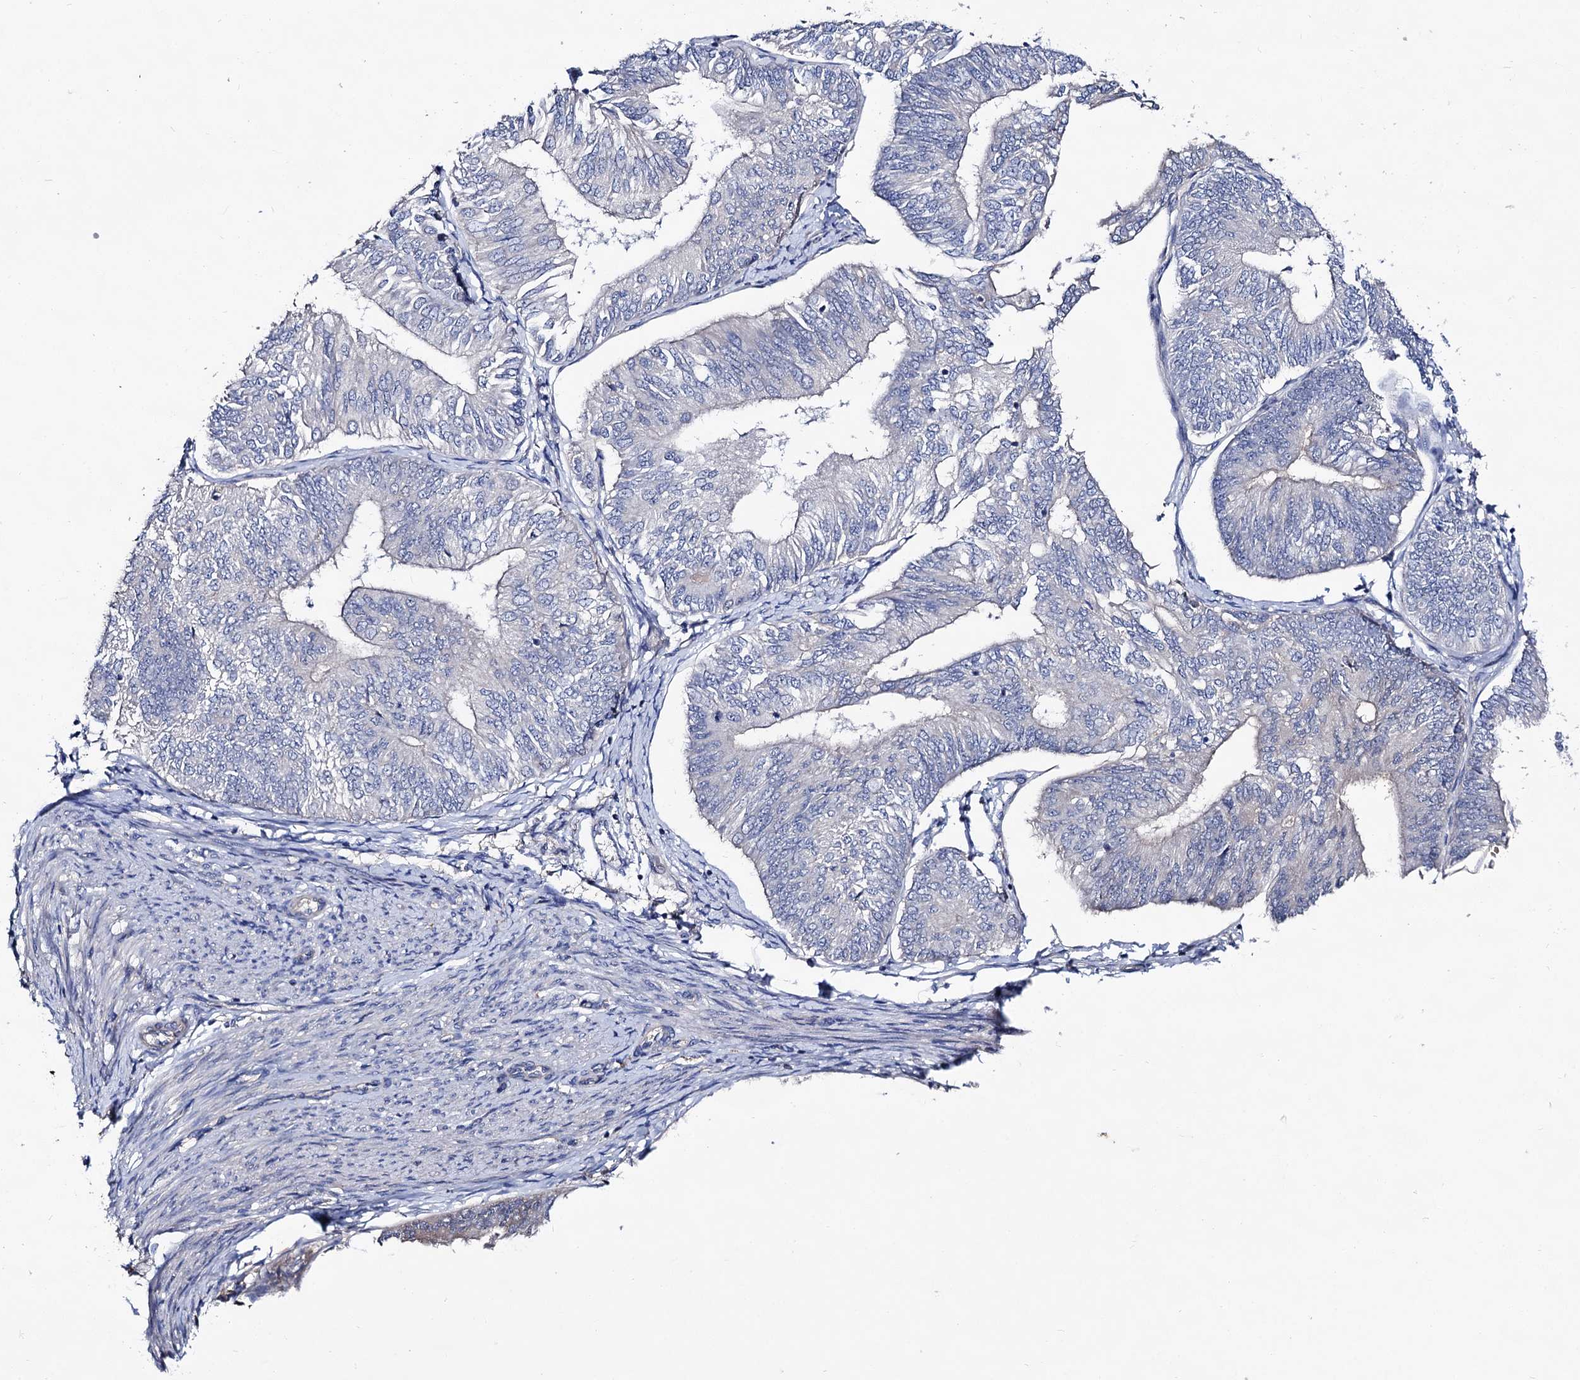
{"staining": {"intensity": "negative", "quantity": "none", "location": "none"}, "tissue": "endometrial cancer", "cell_type": "Tumor cells", "image_type": "cancer", "snomed": [{"axis": "morphology", "description": "Adenocarcinoma, NOS"}, {"axis": "topography", "description": "Endometrium"}], "caption": "An IHC image of endometrial adenocarcinoma is shown. There is no staining in tumor cells of endometrial adenocarcinoma. (DAB immunohistochemistry (IHC), high magnification).", "gene": "HVCN1", "patient": {"sex": "female", "age": 58}}